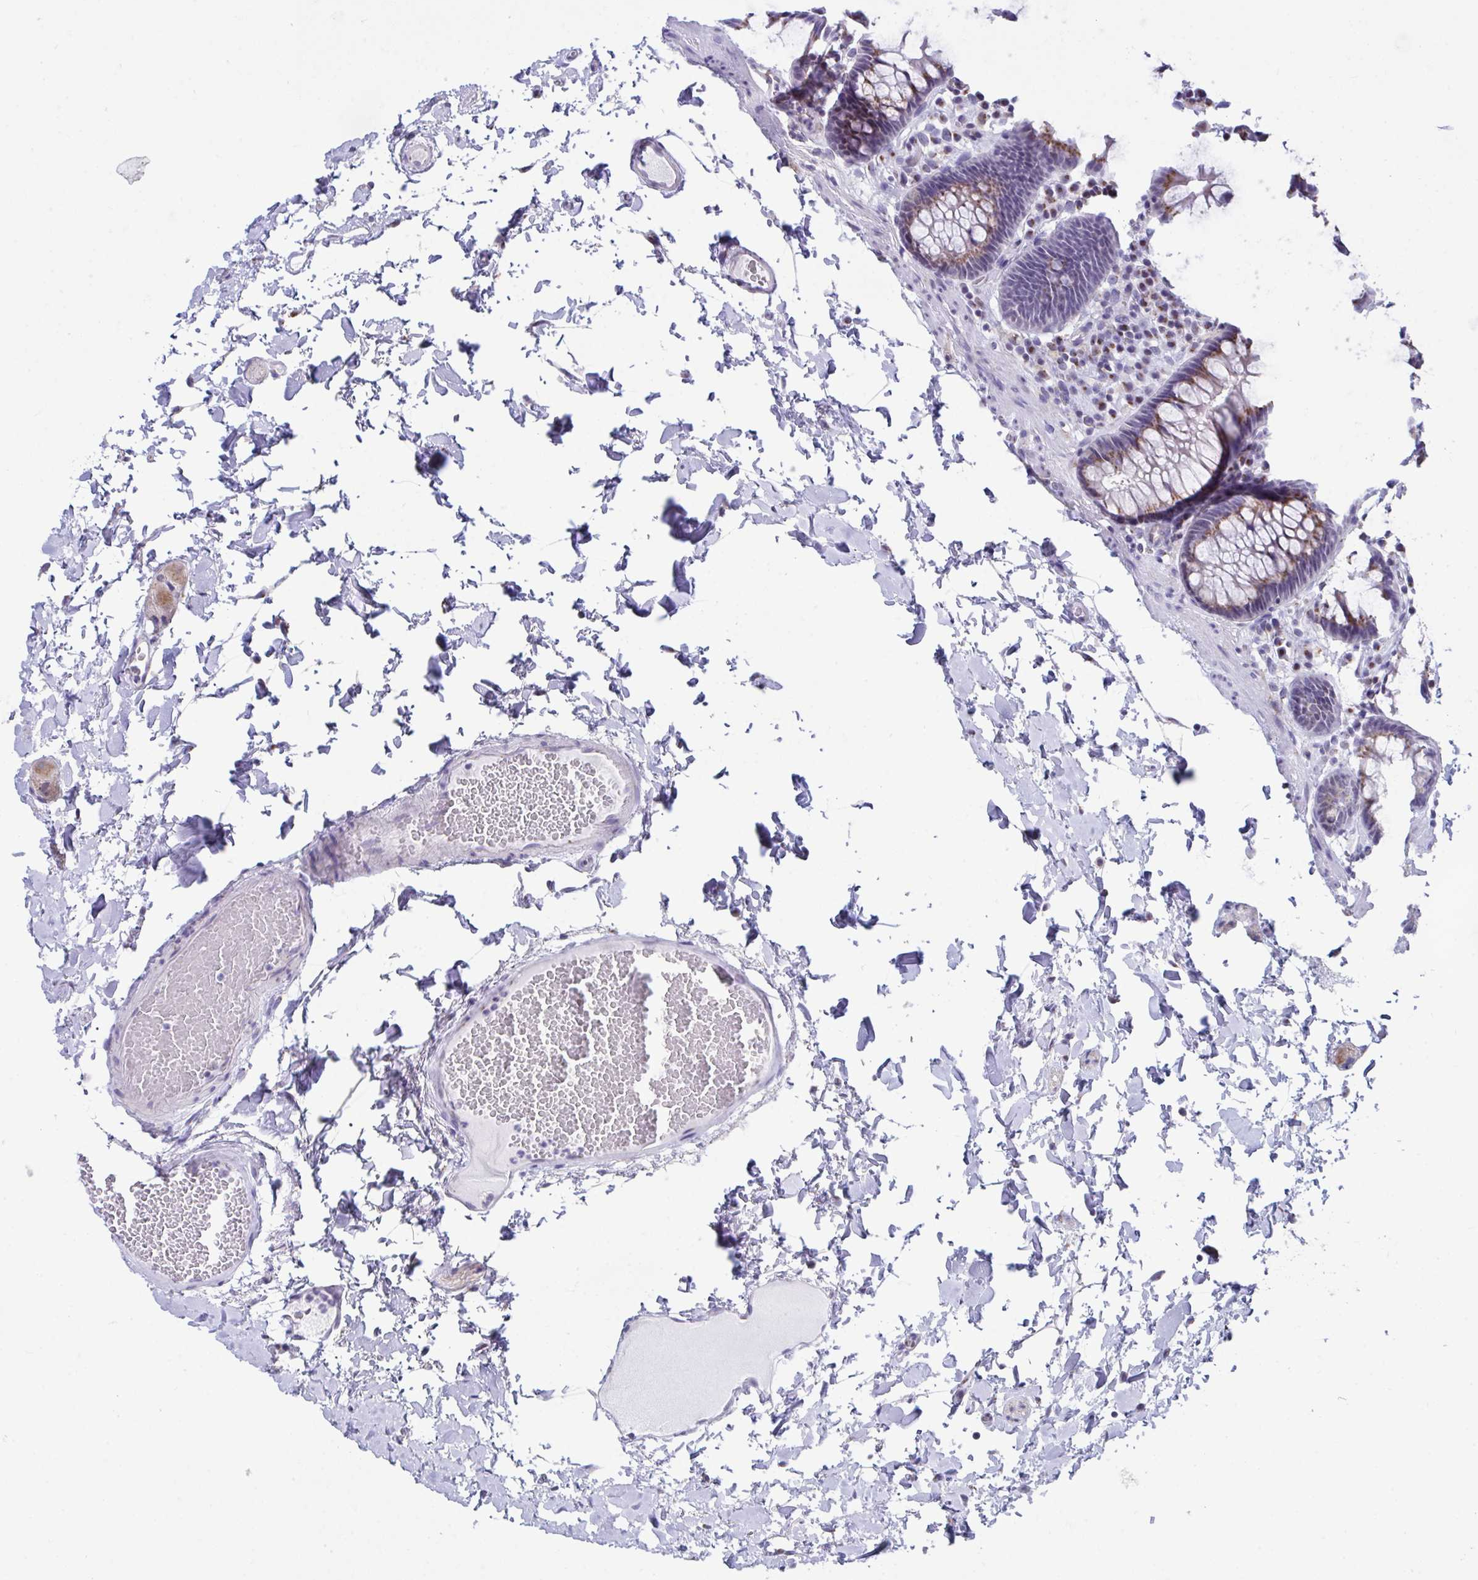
{"staining": {"intensity": "negative", "quantity": "none", "location": "none"}, "tissue": "colon", "cell_type": "Endothelial cells", "image_type": "normal", "snomed": [{"axis": "morphology", "description": "Normal tissue, NOS"}, {"axis": "topography", "description": "Colon"}, {"axis": "topography", "description": "Peripheral nerve tissue"}], "caption": "DAB immunohistochemical staining of unremarkable colon exhibits no significant positivity in endothelial cells.", "gene": "SCLY", "patient": {"sex": "male", "age": 84}}